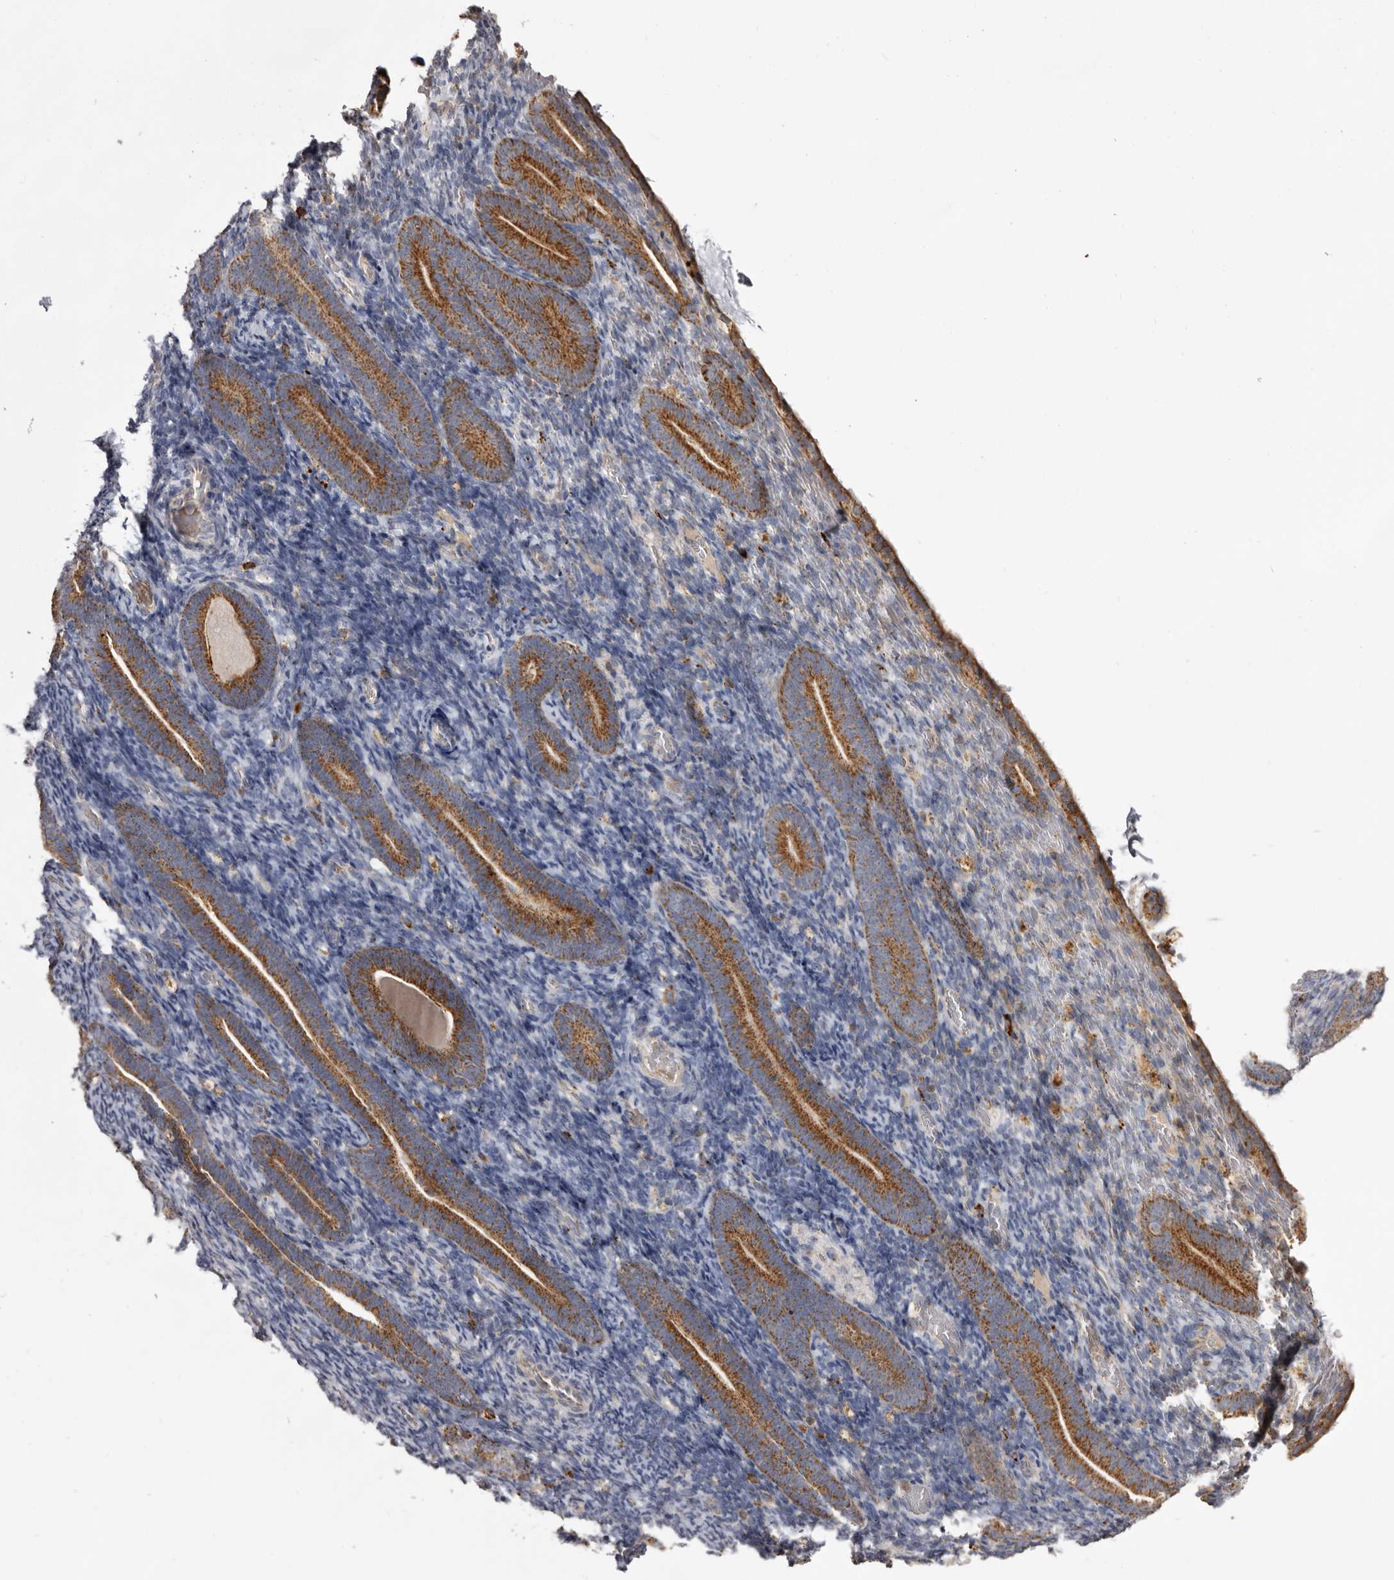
{"staining": {"intensity": "weak", "quantity": "<25%", "location": "cytoplasmic/membranous"}, "tissue": "endometrium", "cell_type": "Cells in endometrial stroma", "image_type": "normal", "snomed": [{"axis": "morphology", "description": "Normal tissue, NOS"}, {"axis": "topography", "description": "Endometrium"}], "caption": "High power microscopy image of an immunohistochemistry image of normal endometrium, revealing no significant positivity in cells in endometrial stroma.", "gene": "MECR", "patient": {"sex": "female", "age": 51}}